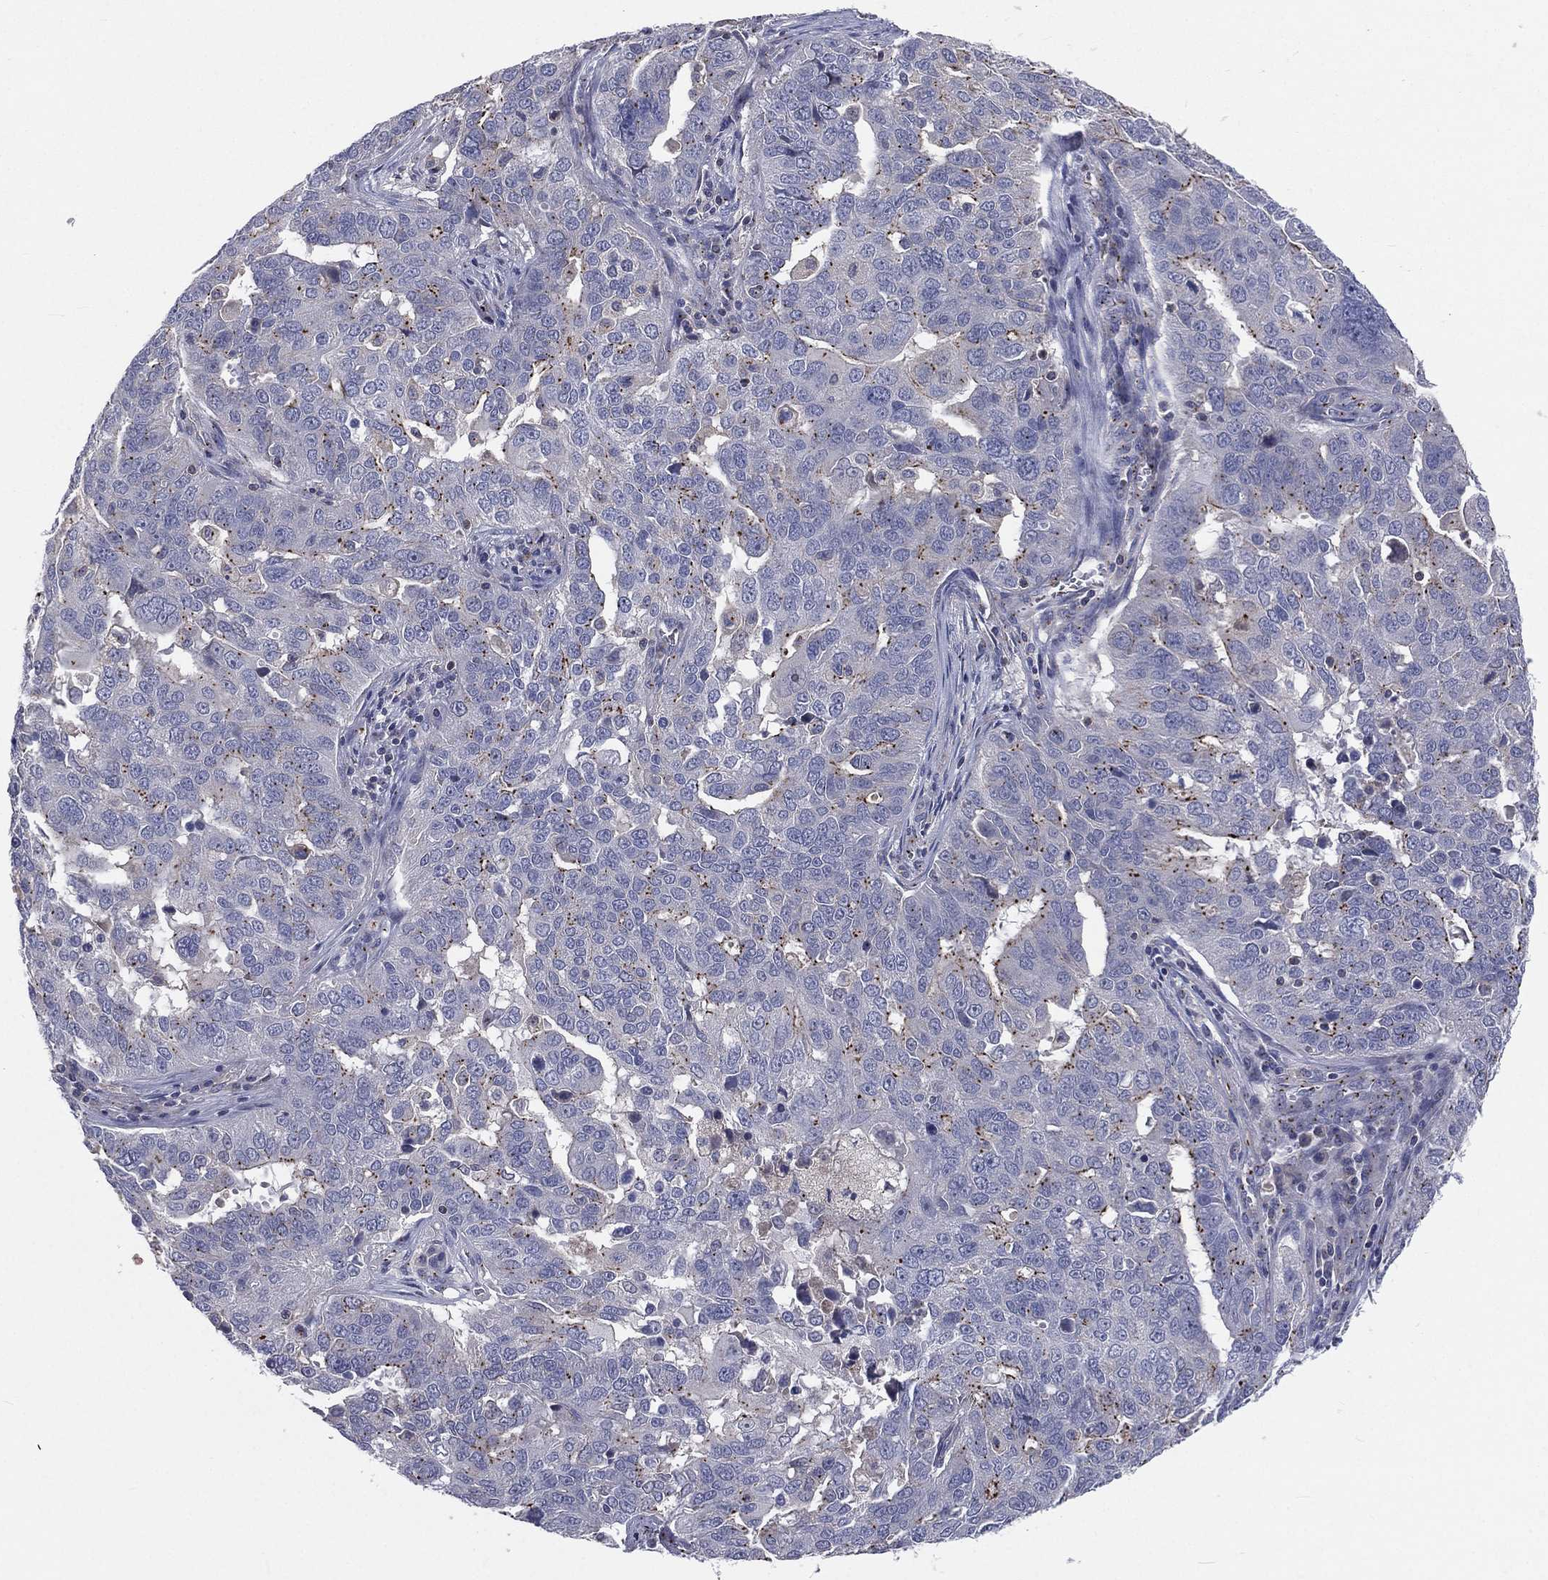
{"staining": {"intensity": "moderate", "quantity": "<25%", "location": "cytoplasmic/membranous"}, "tissue": "ovarian cancer", "cell_type": "Tumor cells", "image_type": "cancer", "snomed": [{"axis": "morphology", "description": "Carcinoma, endometroid"}, {"axis": "topography", "description": "Soft tissue"}, {"axis": "topography", "description": "Ovary"}], "caption": "A brown stain highlights moderate cytoplasmic/membranous expression of a protein in endometroid carcinoma (ovarian) tumor cells. The protein is stained brown, and the nuclei are stained in blue (DAB (3,3'-diaminobenzidine) IHC with brightfield microscopy, high magnification).", "gene": "CROCC", "patient": {"sex": "female", "age": 52}}